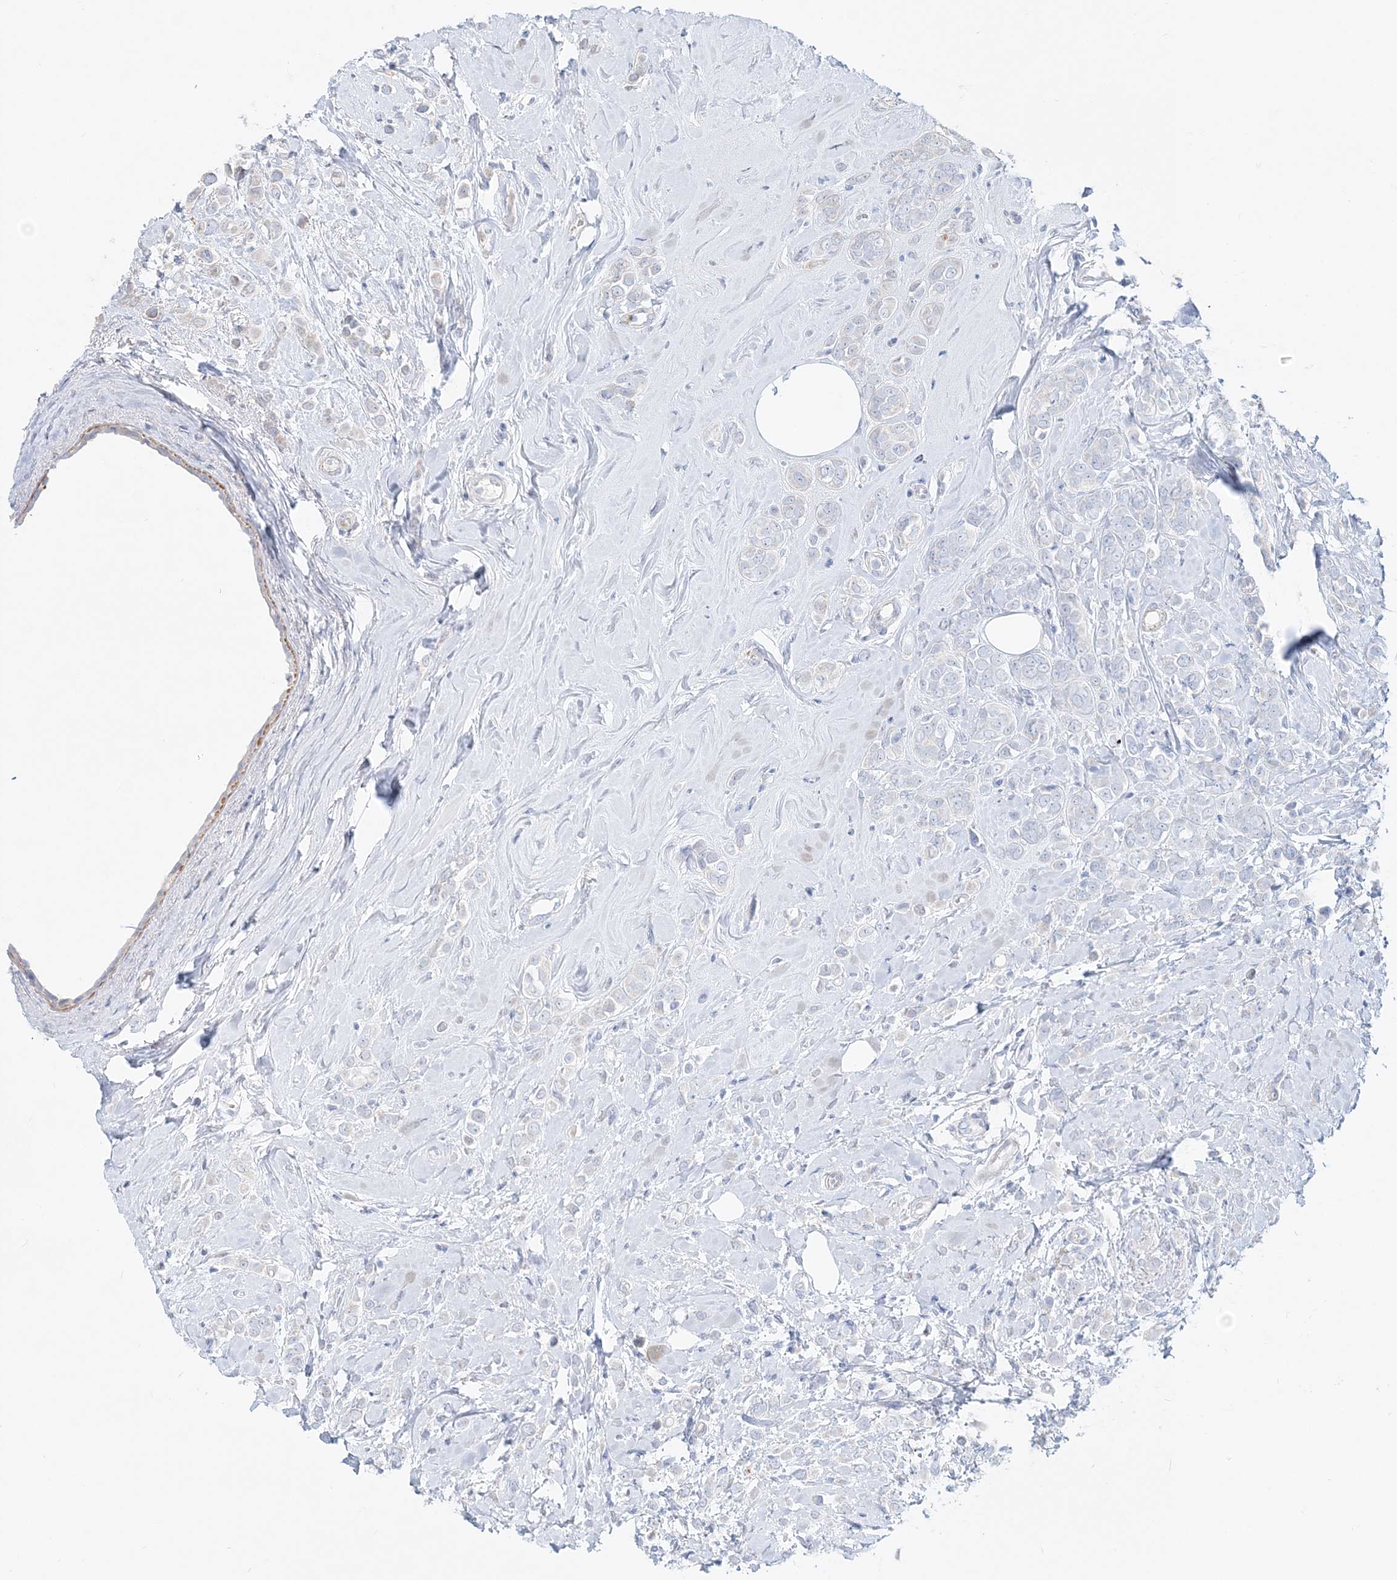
{"staining": {"intensity": "negative", "quantity": "none", "location": "none"}, "tissue": "breast cancer", "cell_type": "Tumor cells", "image_type": "cancer", "snomed": [{"axis": "morphology", "description": "Lobular carcinoma"}, {"axis": "topography", "description": "Breast"}], "caption": "Tumor cells are negative for protein expression in human breast cancer (lobular carcinoma).", "gene": "DNAH5", "patient": {"sex": "female", "age": 47}}